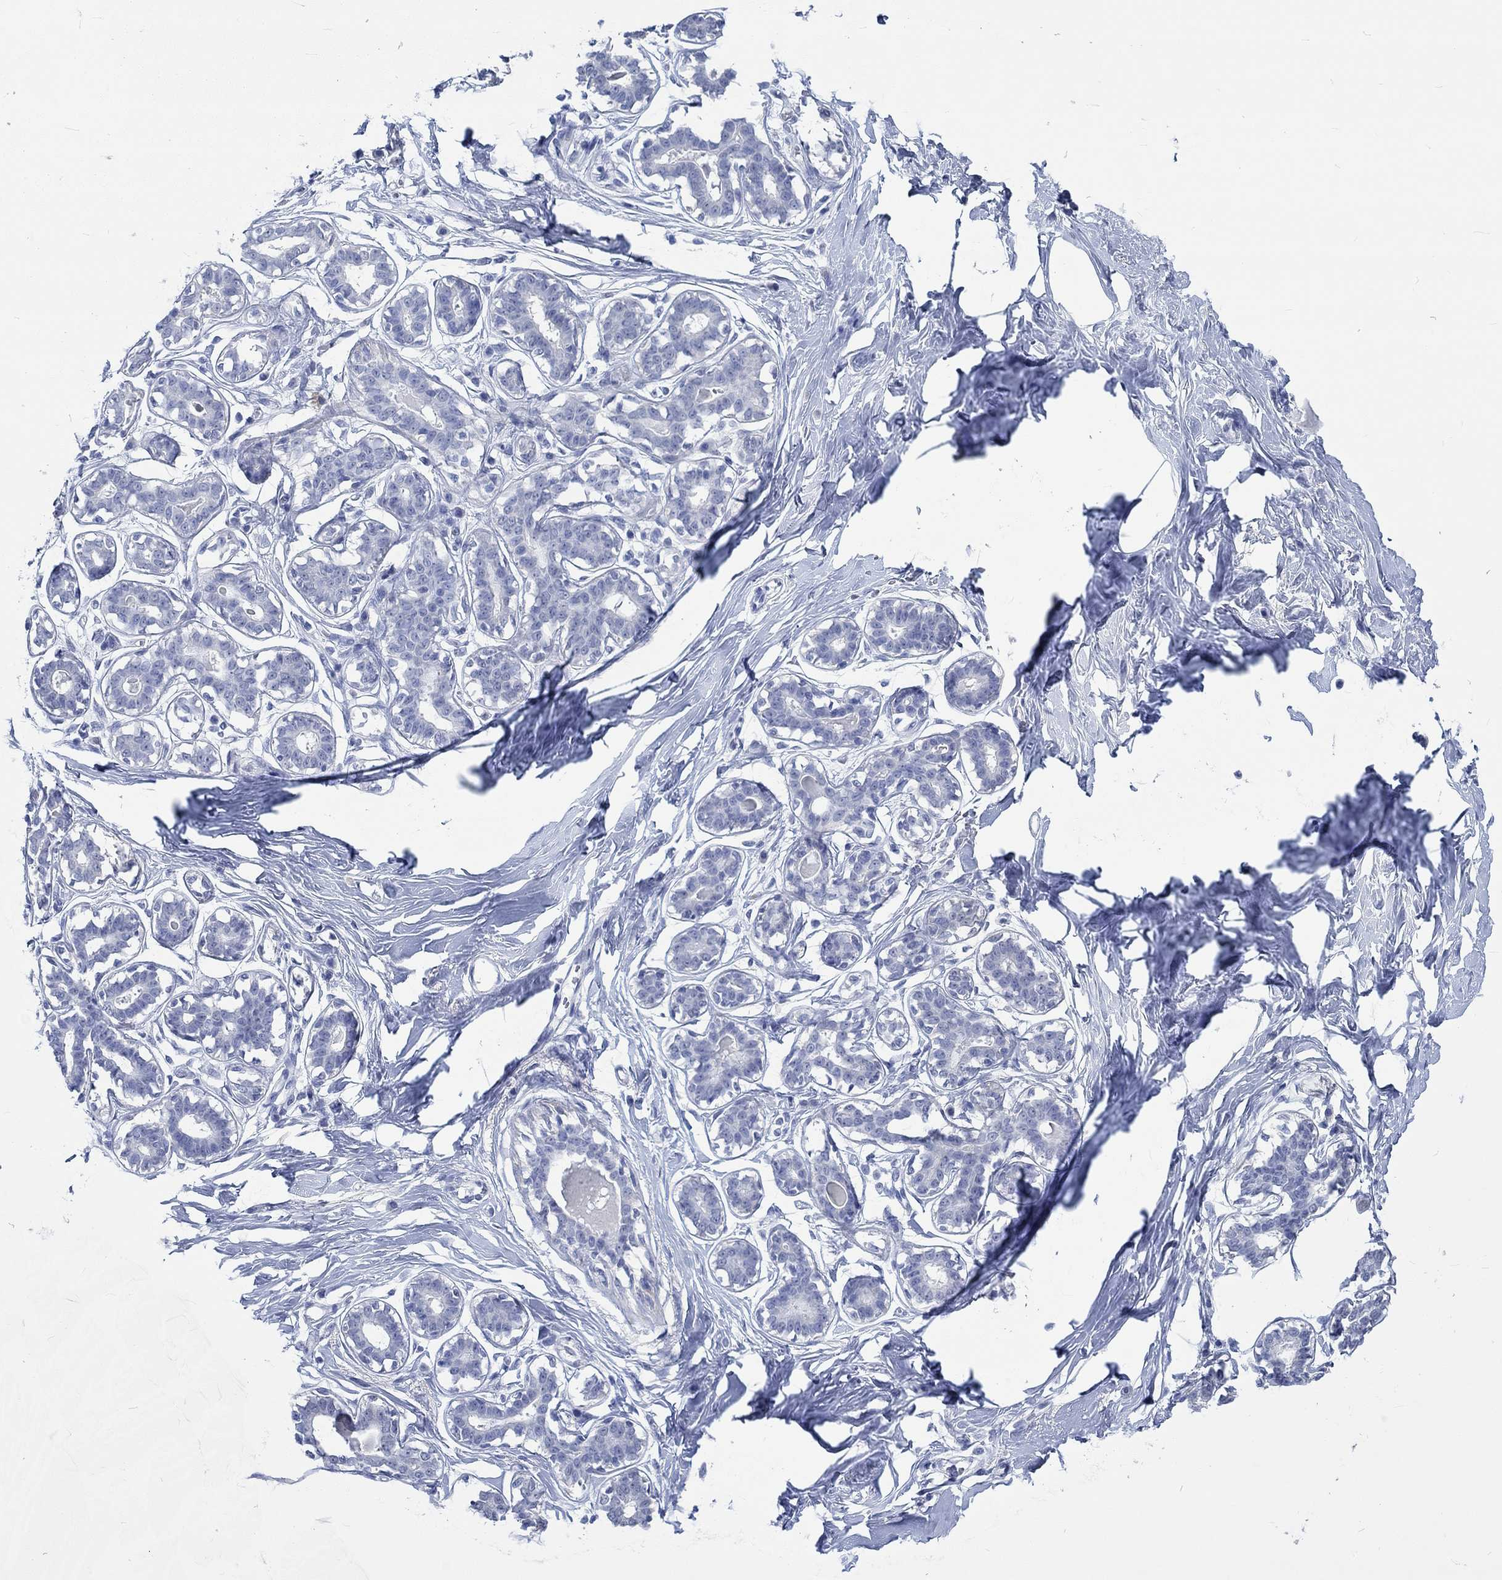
{"staining": {"intensity": "negative", "quantity": "none", "location": "none"}, "tissue": "breast", "cell_type": "Adipocytes", "image_type": "normal", "snomed": [{"axis": "morphology", "description": "Normal tissue, NOS"}, {"axis": "morphology", "description": "Lobular carcinoma, in situ"}, {"axis": "topography", "description": "Breast"}], "caption": "This is an IHC image of normal breast. There is no positivity in adipocytes.", "gene": "C4orf47", "patient": {"sex": "female", "age": 35}}